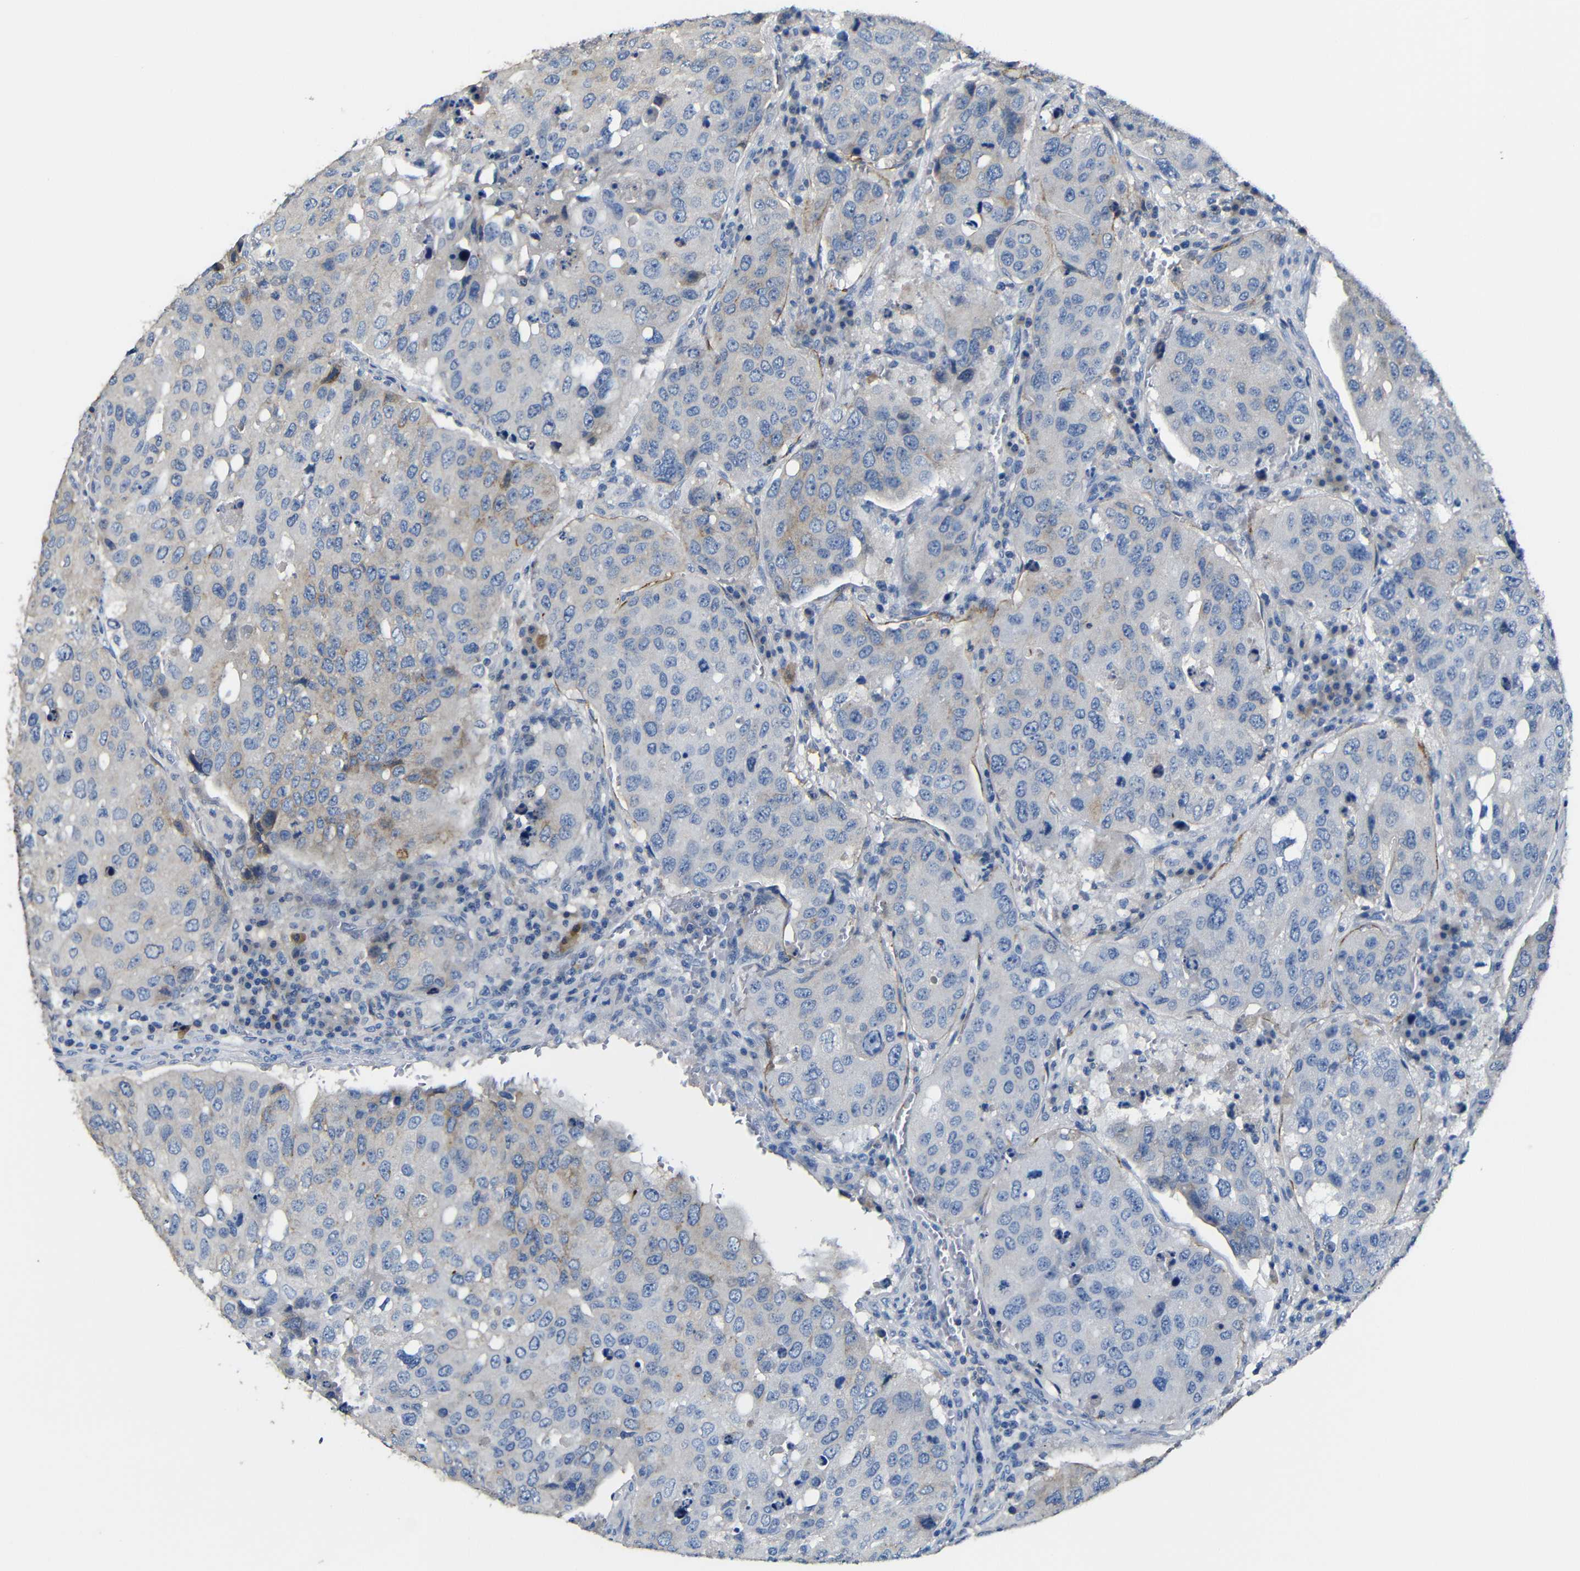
{"staining": {"intensity": "weak", "quantity": "<25%", "location": "cytoplasmic/membranous"}, "tissue": "urothelial cancer", "cell_type": "Tumor cells", "image_type": "cancer", "snomed": [{"axis": "morphology", "description": "Urothelial carcinoma, High grade"}, {"axis": "topography", "description": "Lymph node"}, {"axis": "topography", "description": "Urinary bladder"}], "caption": "Immunohistochemical staining of high-grade urothelial carcinoma shows no significant positivity in tumor cells.", "gene": "ACKR2", "patient": {"sex": "male", "age": 51}}